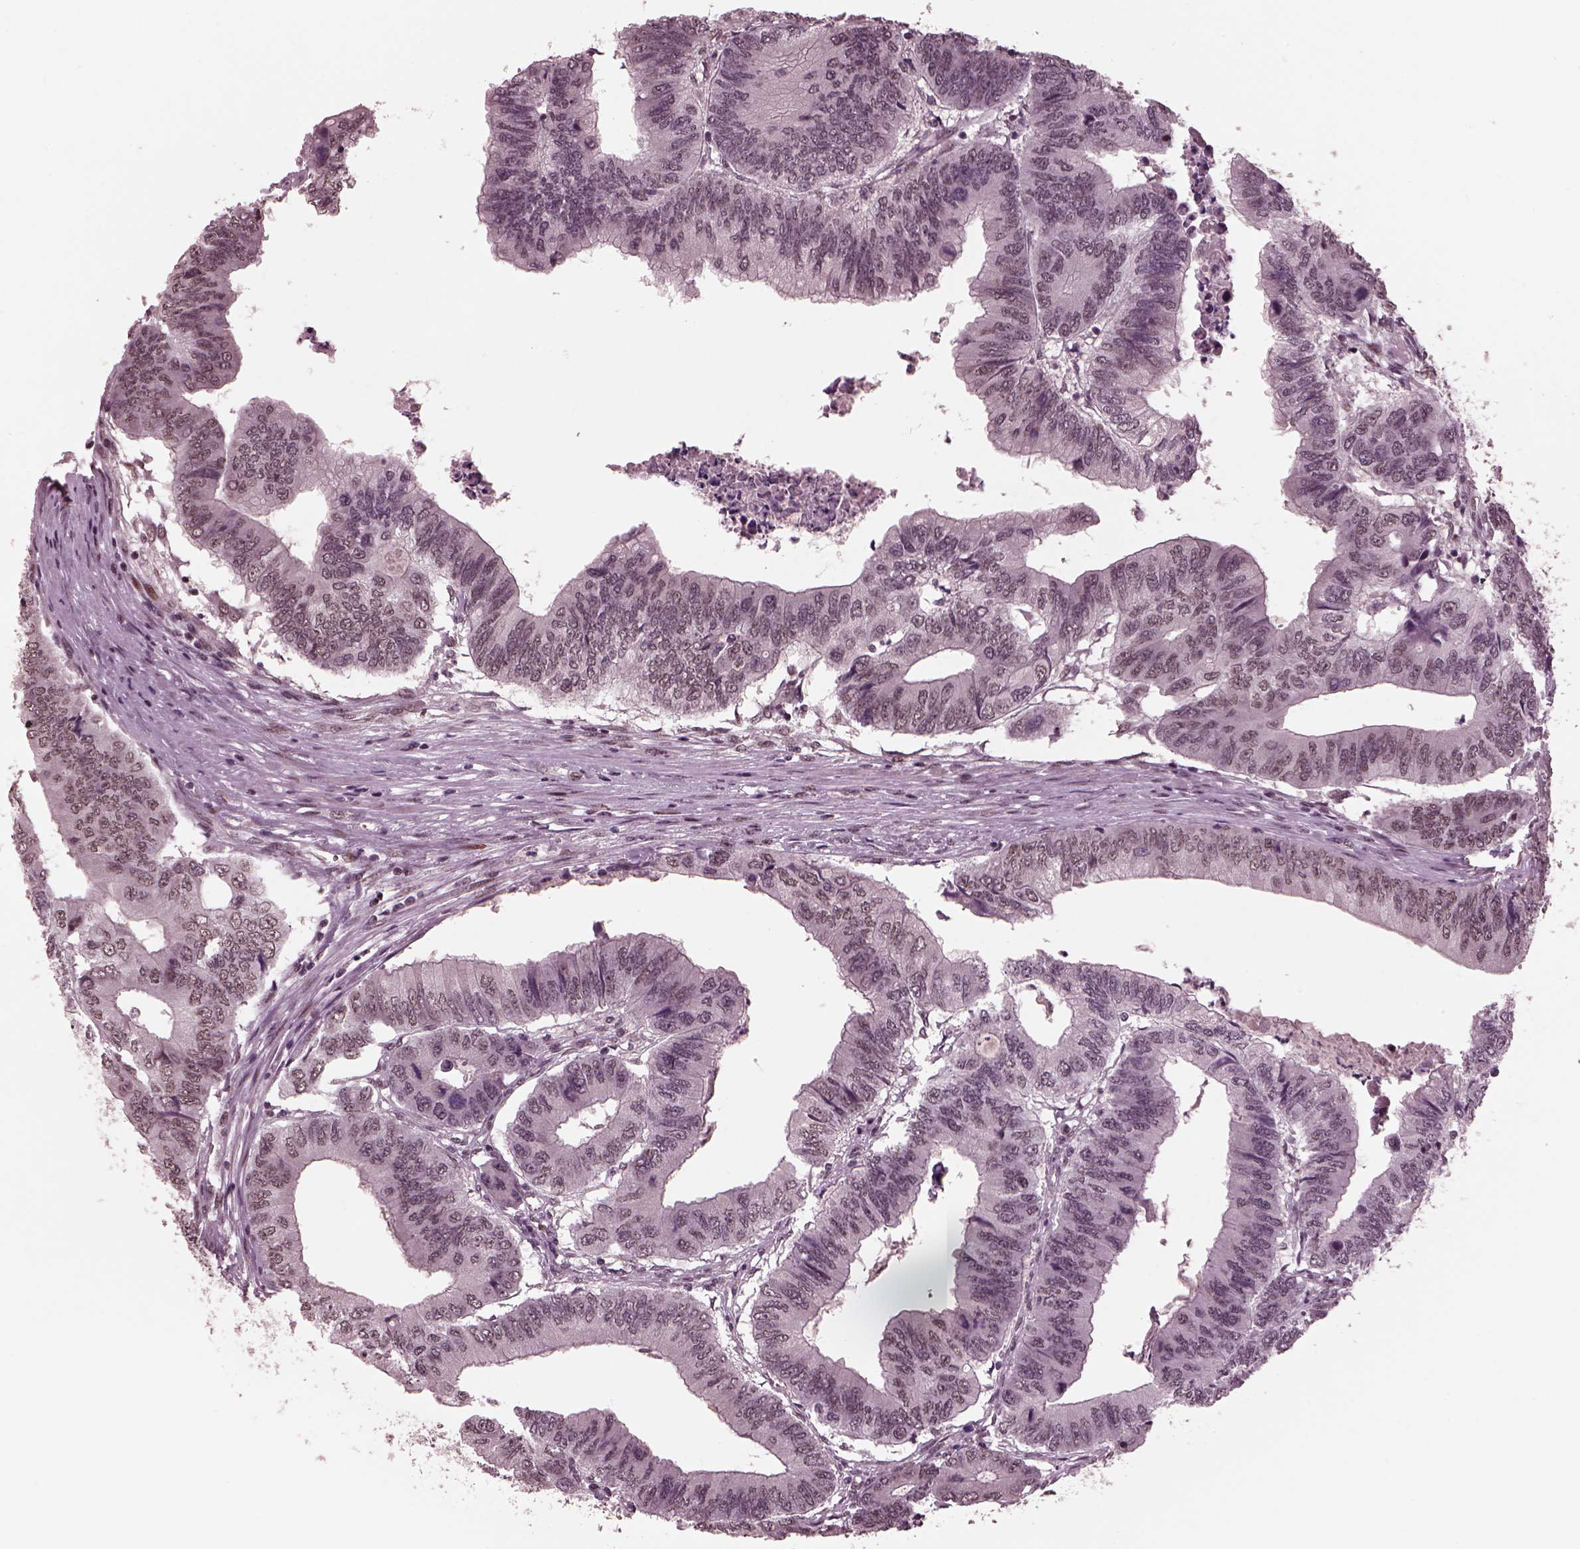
{"staining": {"intensity": "weak", "quantity": "<25%", "location": "nuclear"}, "tissue": "colorectal cancer", "cell_type": "Tumor cells", "image_type": "cancer", "snomed": [{"axis": "morphology", "description": "Adenocarcinoma, NOS"}, {"axis": "topography", "description": "Colon"}], "caption": "Immunohistochemistry (IHC) image of adenocarcinoma (colorectal) stained for a protein (brown), which exhibits no expression in tumor cells.", "gene": "NAP1L5", "patient": {"sex": "male", "age": 53}}